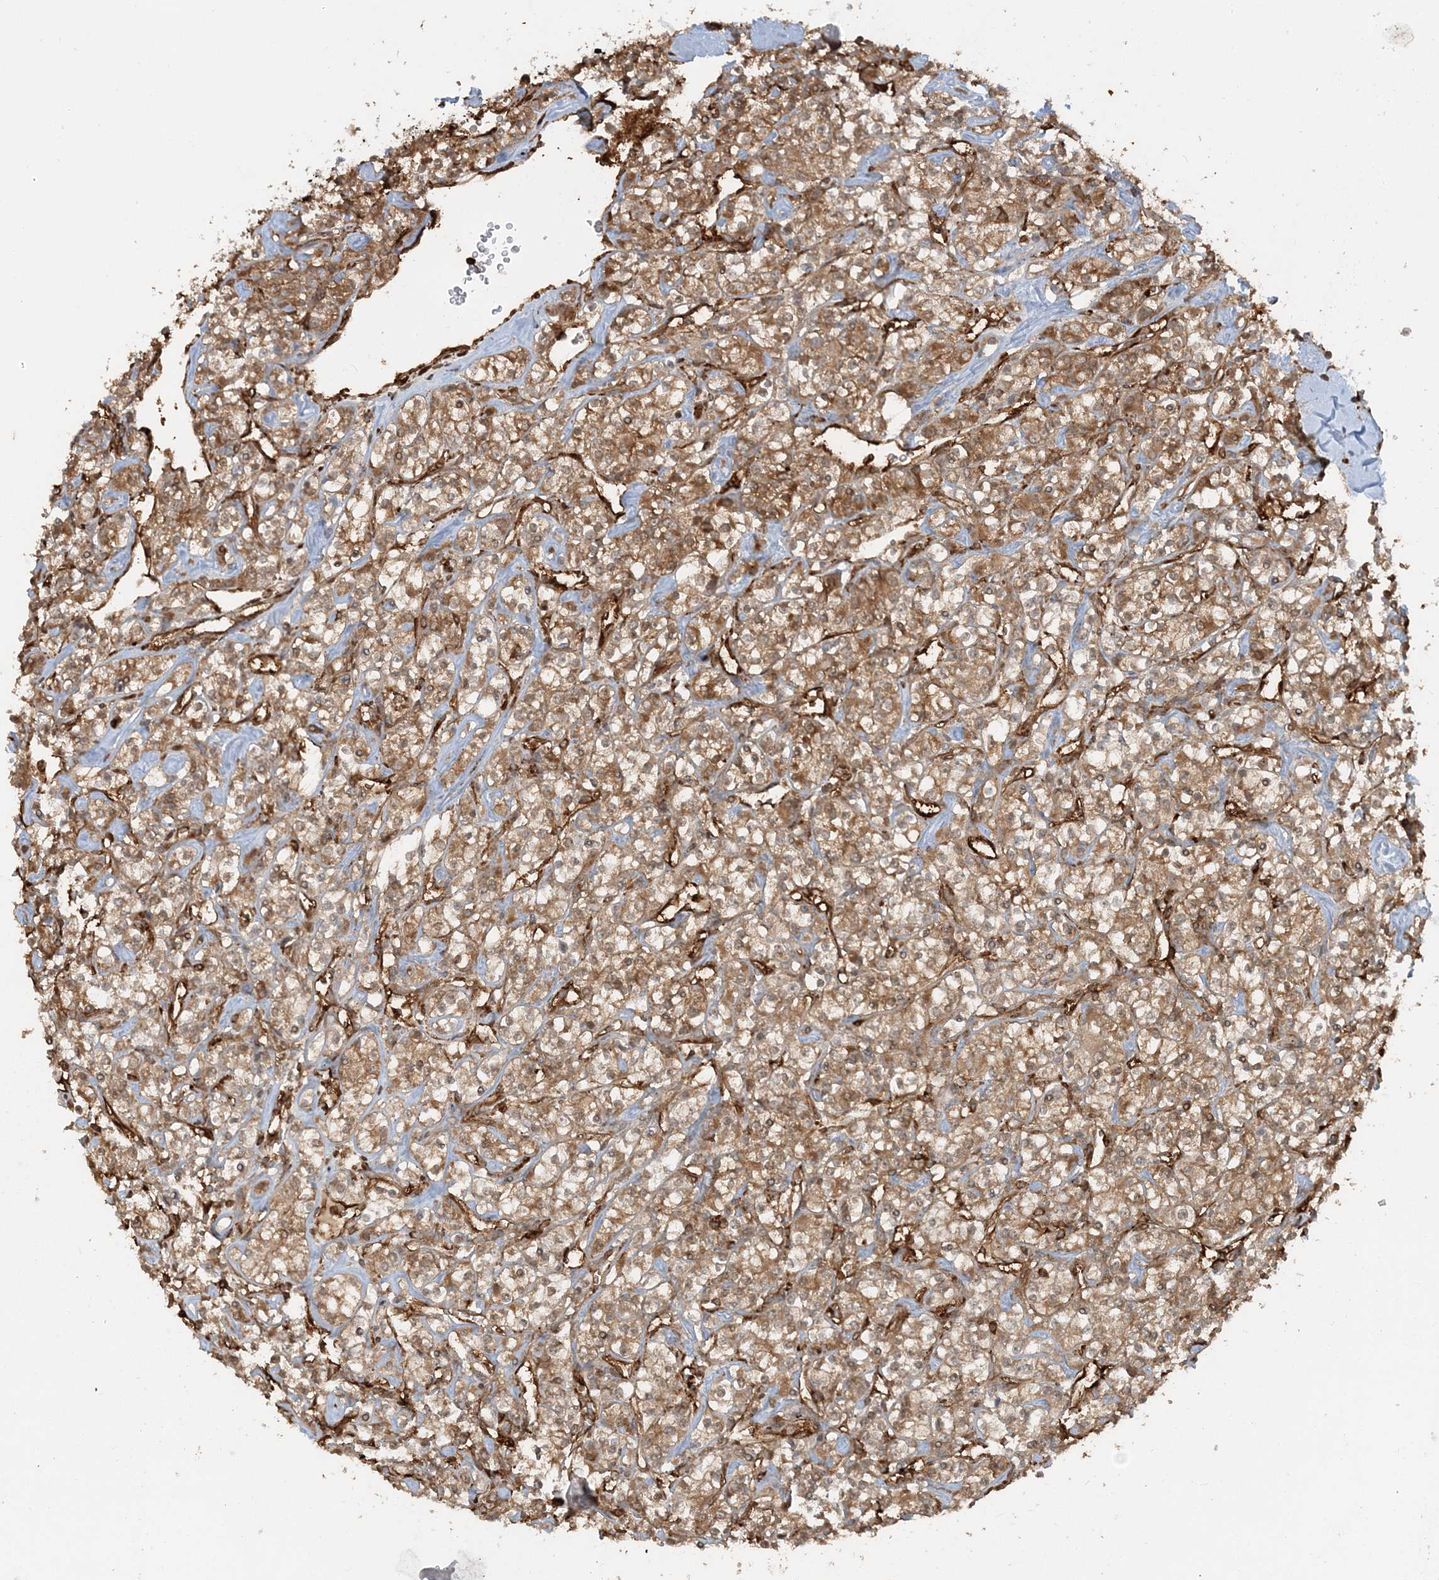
{"staining": {"intensity": "moderate", "quantity": ">75%", "location": "cytoplasmic/membranous"}, "tissue": "renal cancer", "cell_type": "Tumor cells", "image_type": "cancer", "snomed": [{"axis": "morphology", "description": "Adenocarcinoma, NOS"}, {"axis": "topography", "description": "Kidney"}], "caption": "A histopathology image showing moderate cytoplasmic/membranous positivity in about >75% of tumor cells in renal adenocarcinoma, as visualized by brown immunohistochemical staining.", "gene": "DSTN", "patient": {"sex": "male", "age": 77}}